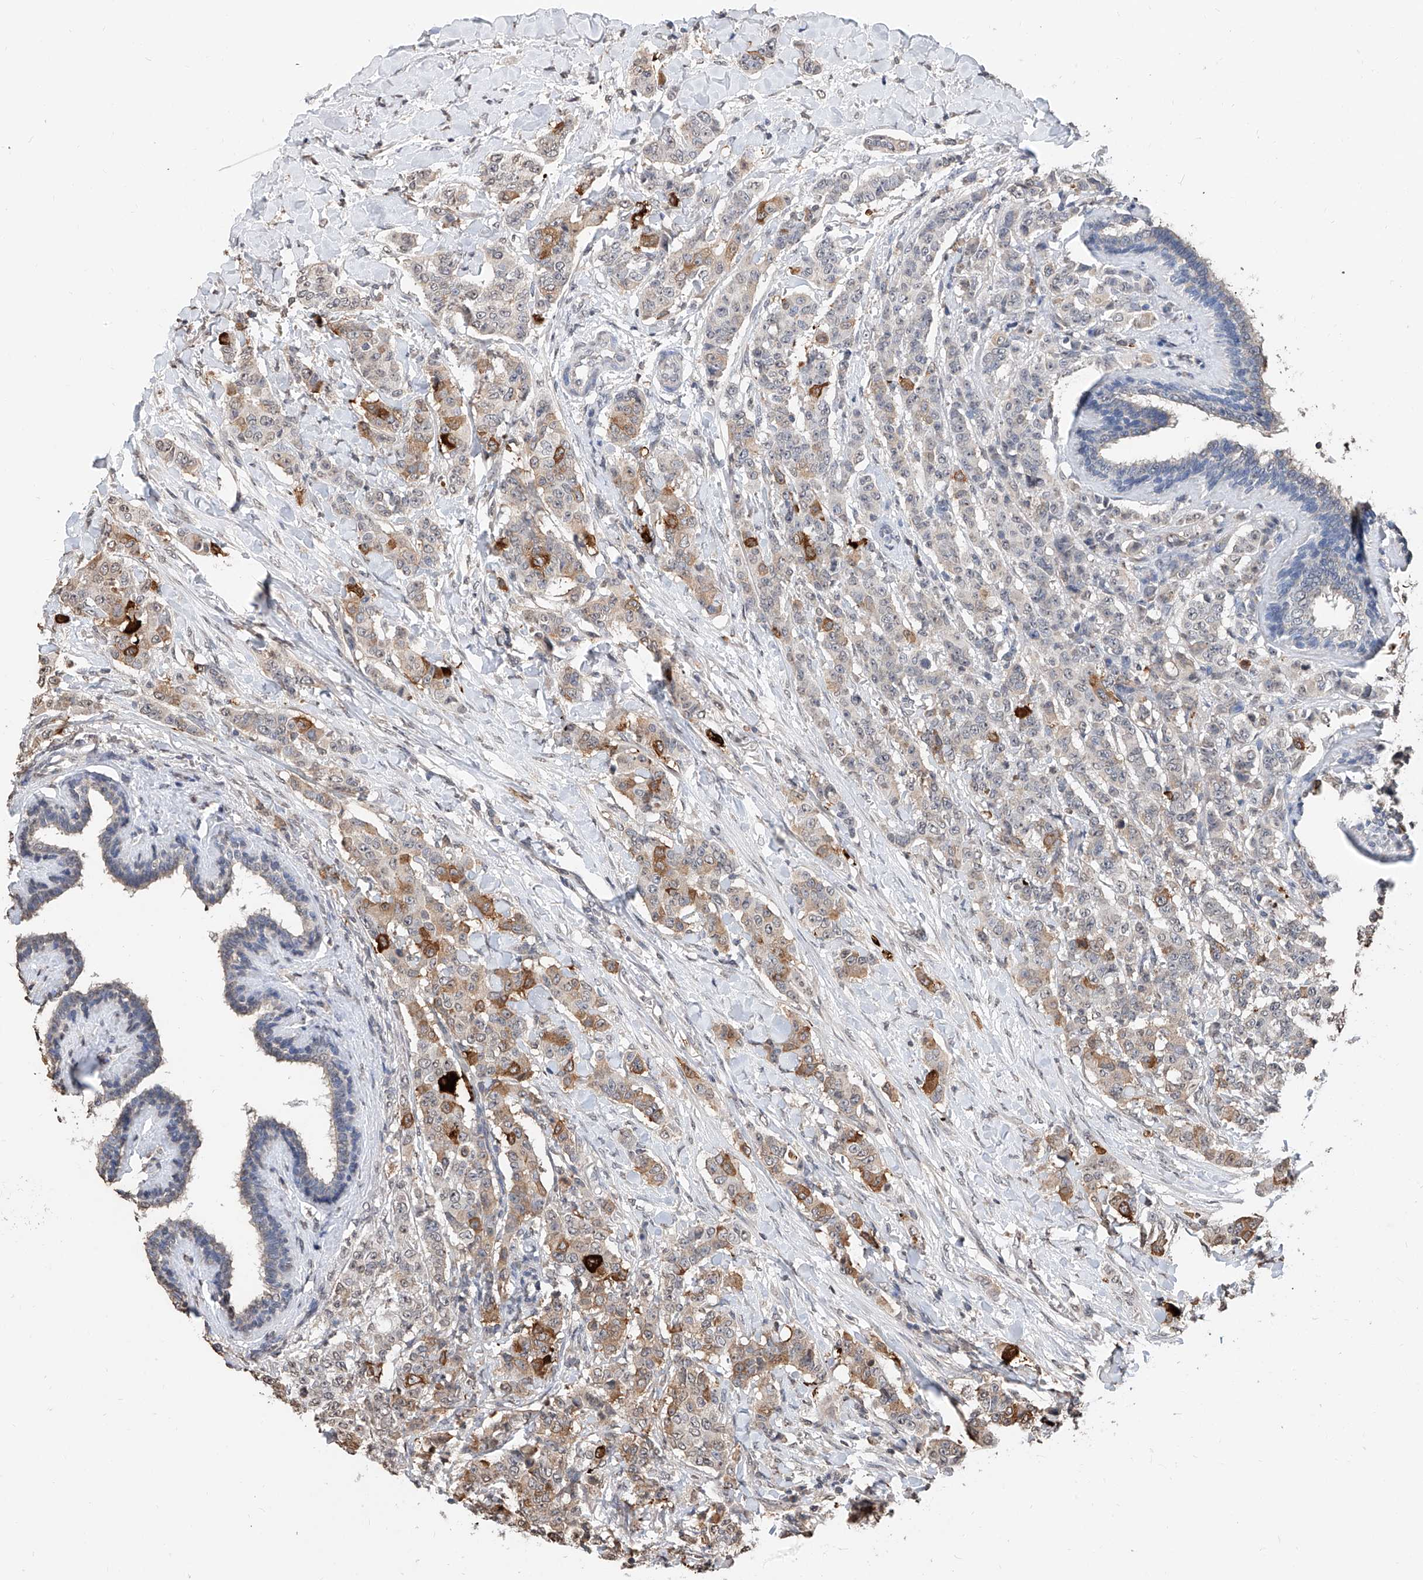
{"staining": {"intensity": "strong", "quantity": "<25%", "location": "cytoplasmic/membranous"}, "tissue": "breast cancer", "cell_type": "Tumor cells", "image_type": "cancer", "snomed": [{"axis": "morphology", "description": "Duct carcinoma"}, {"axis": "topography", "description": "Breast"}], "caption": "Breast intraductal carcinoma stained for a protein (brown) exhibits strong cytoplasmic/membranous positive expression in about <25% of tumor cells.", "gene": "RP9", "patient": {"sex": "female", "age": 40}}